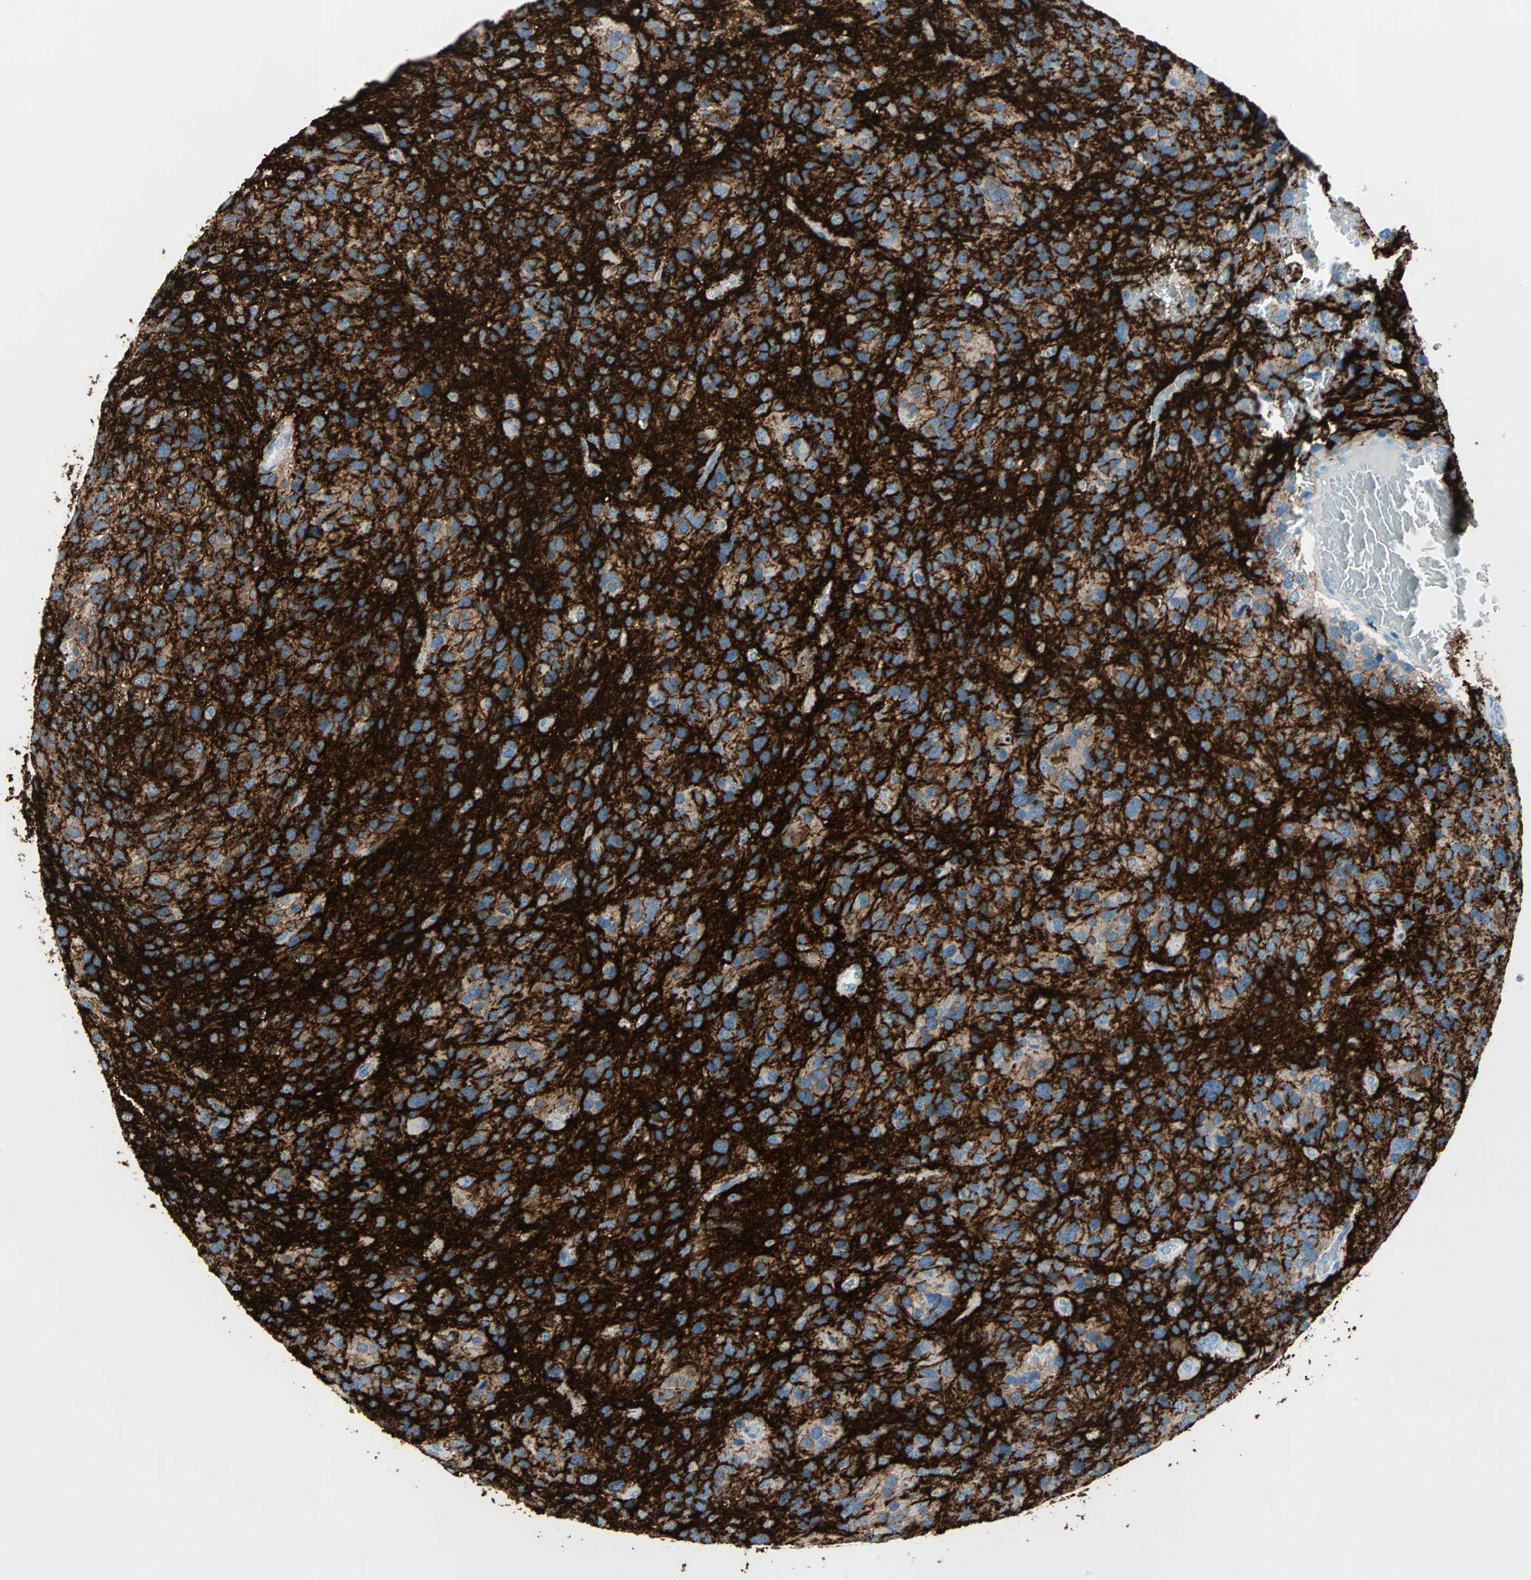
{"staining": {"intensity": "negative", "quantity": "none", "location": "none"}, "tissue": "glioma", "cell_type": "Tumor cells", "image_type": "cancer", "snomed": [{"axis": "morphology", "description": "Glioma, malignant, High grade"}, {"axis": "topography", "description": "Brain"}], "caption": "This is an immunohistochemistry (IHC) photomicrograph of glioma. There is no positivity in tumor cells.", "gene": "STX1A", "patient": {"sex": "female", "age": 58}}